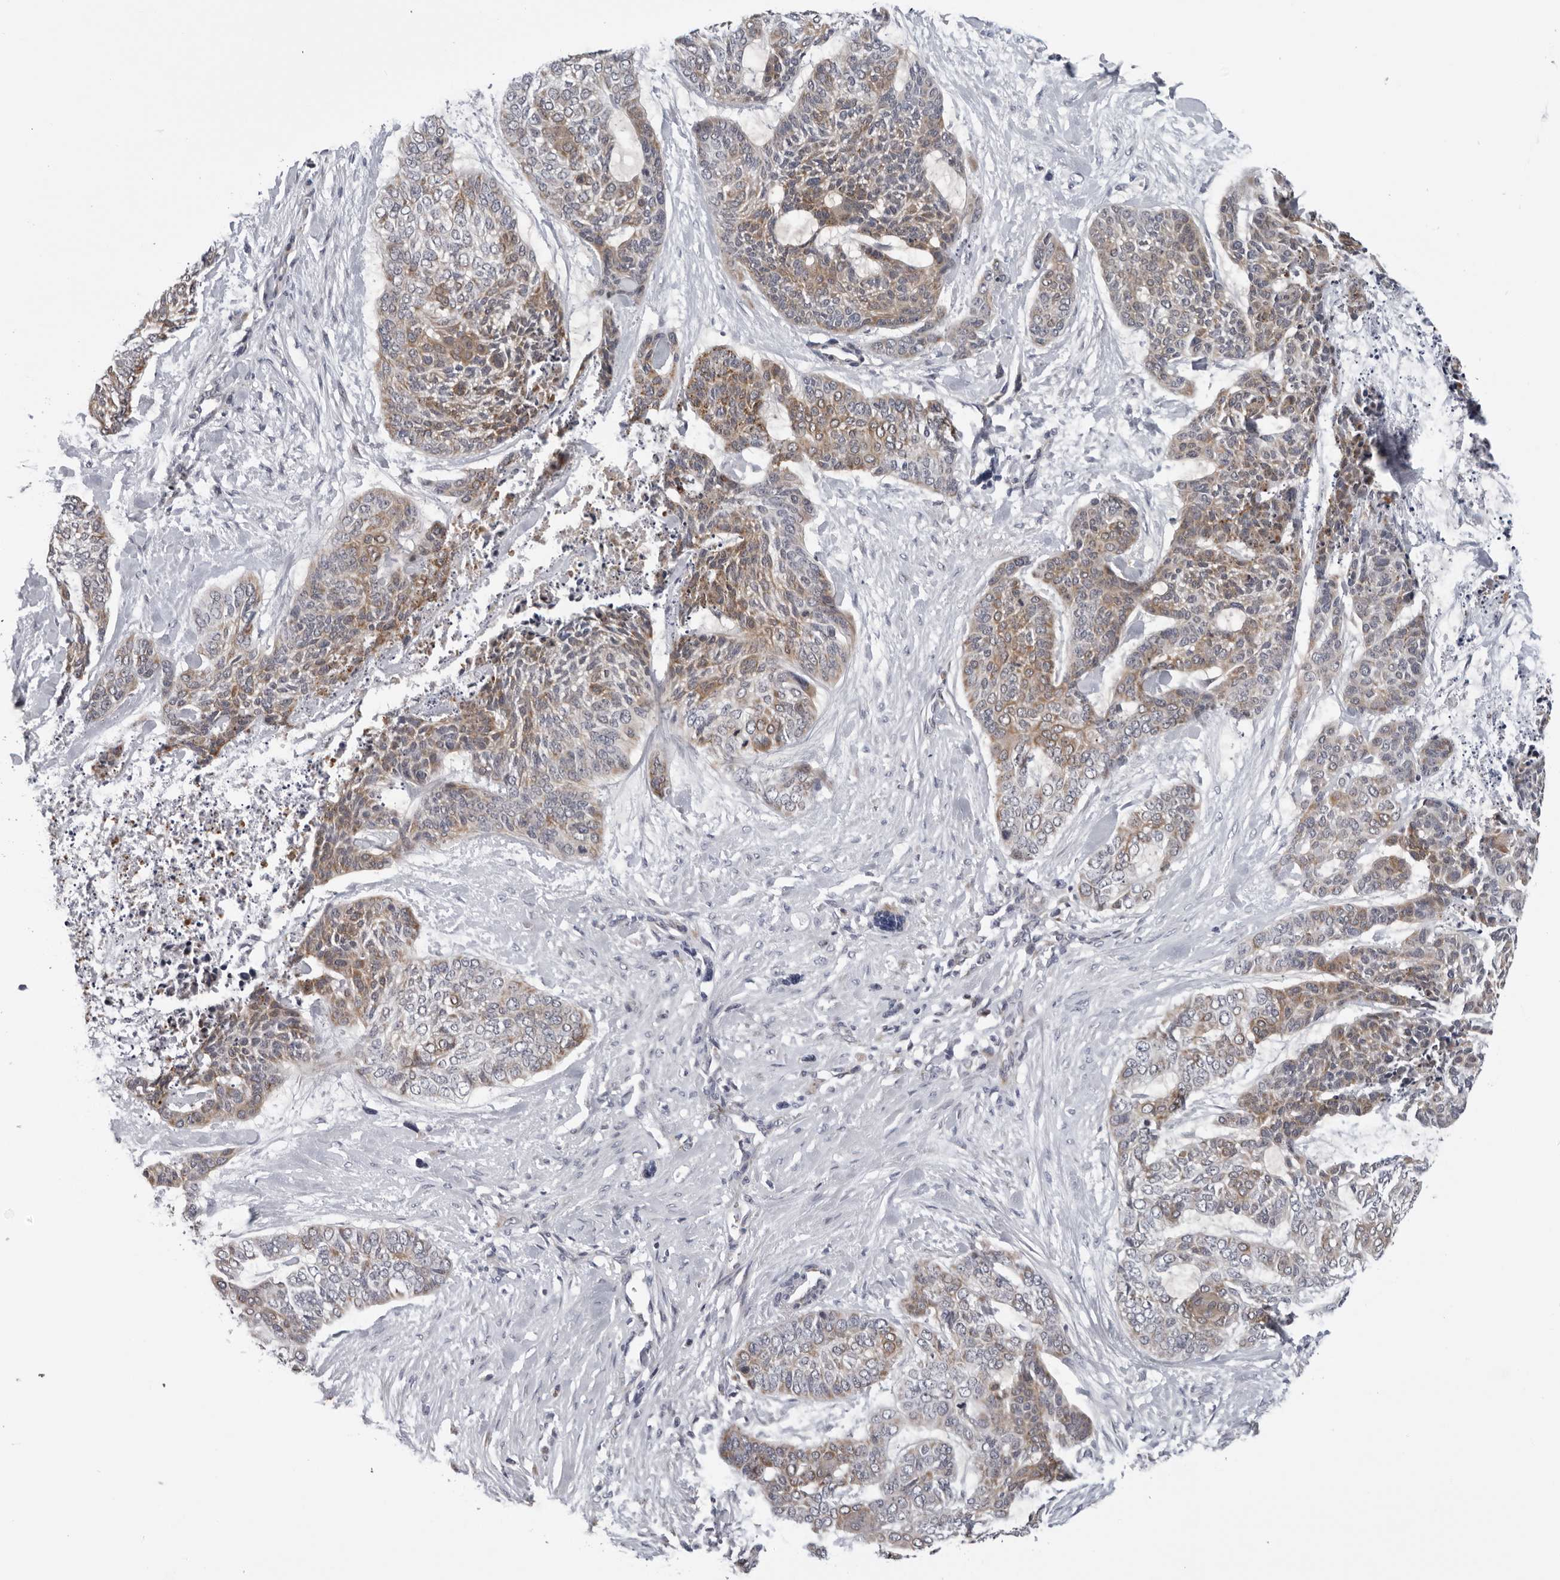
{"staining": {"intensity": "moderate", "quantity": ">75%", "location": "cytoplasmic/membranous"}, "tissue": "skin cancer", "cell_type": "Tumor cells", "image_type": "cancer", "snomed": [{"axis": "morphology", "description": "Basal cell carcinoma"}, {"axis": "topography", "description": "Skin"}], "caption": "There is medium levels of moderate cytoplasmic/membranous staining in tumor cells of skin cancer (basal cell carcinoma), as demonstrated by immunohistochemical staining (brown color).", "gene": "CPT2", "patient": {"sex": "female", "age": 64}}